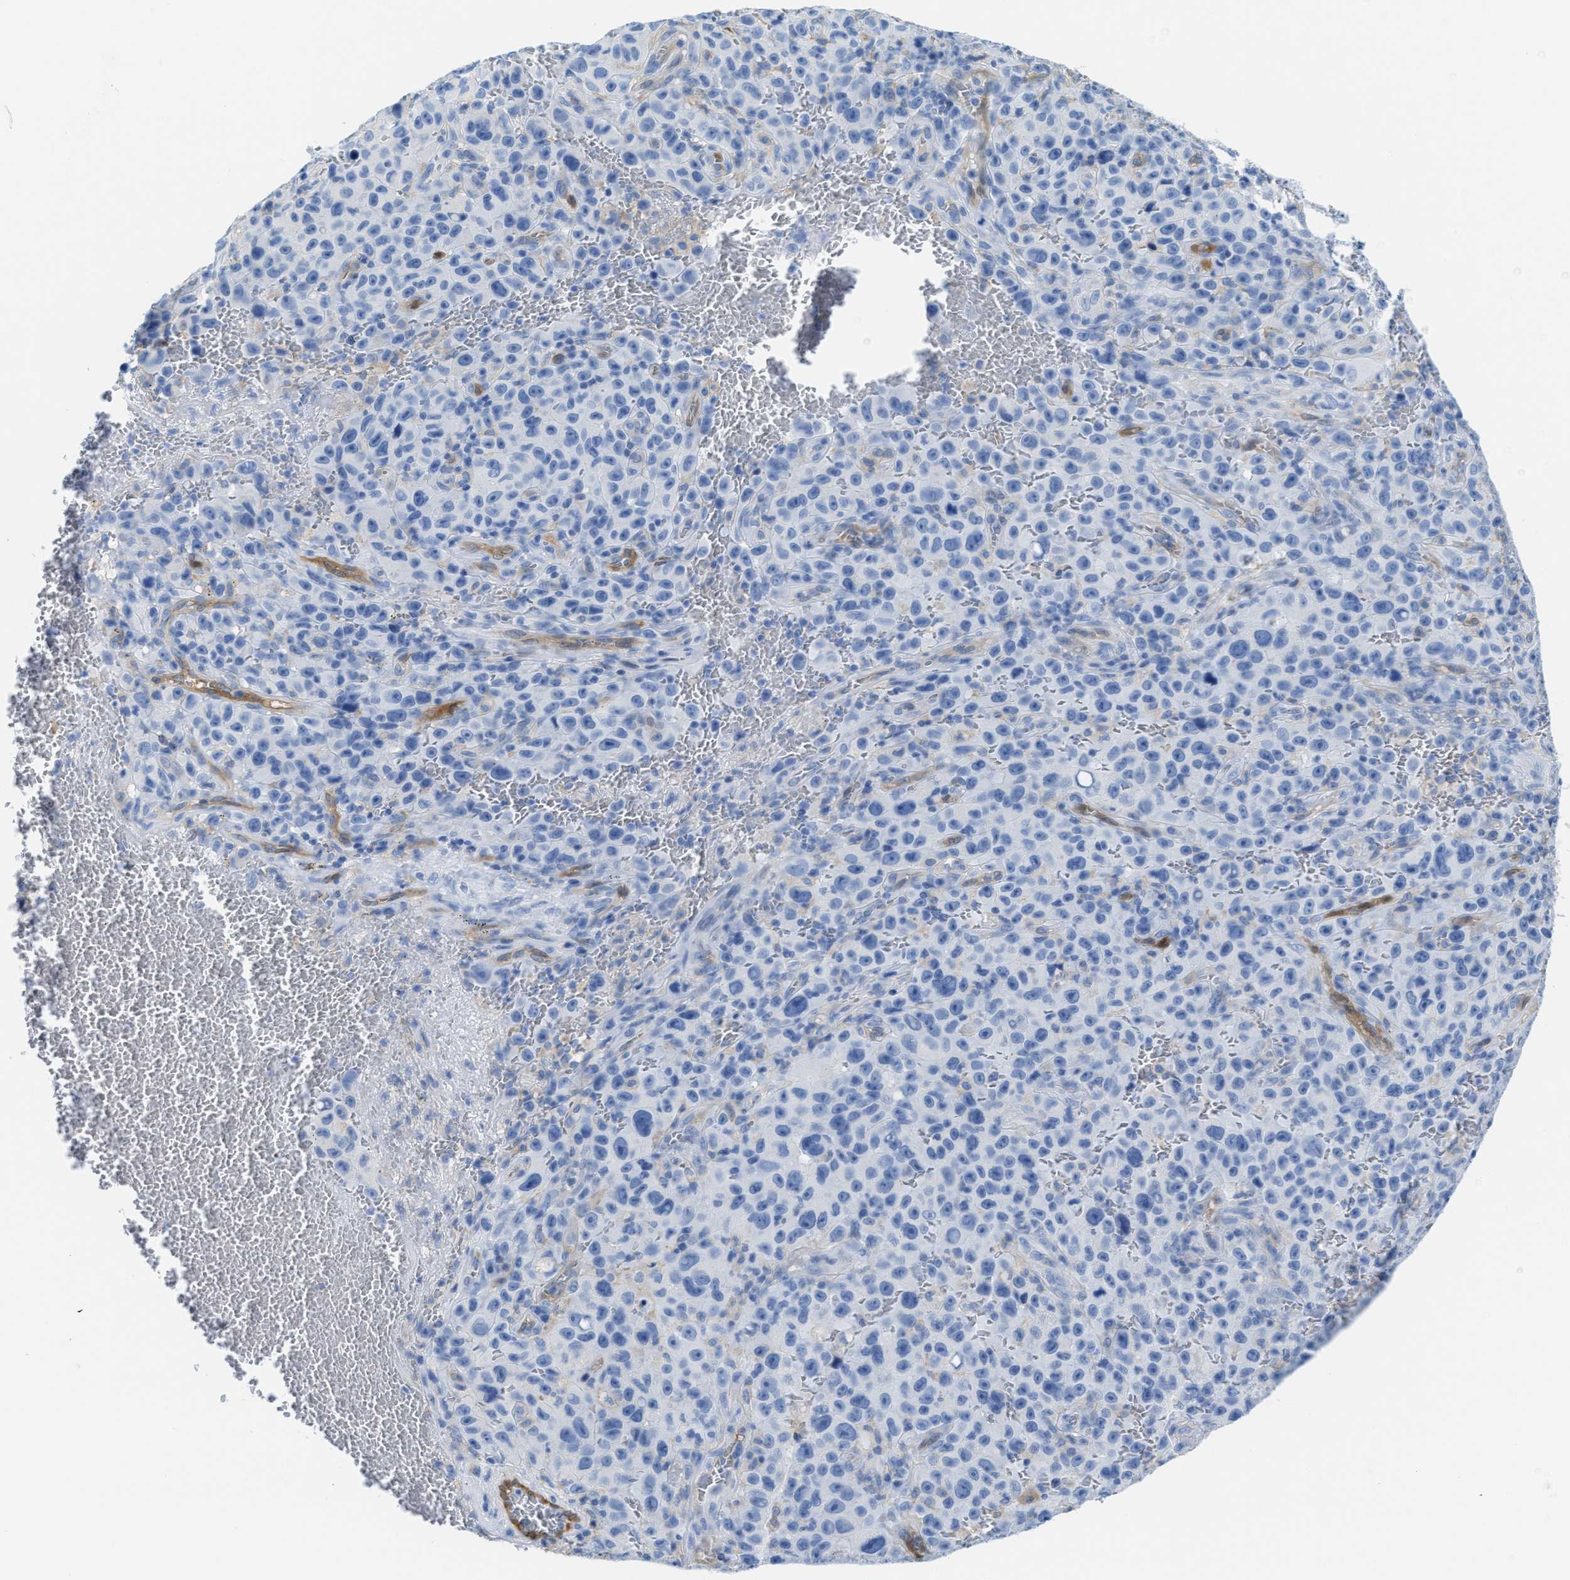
{"staining": {"intensity": "negative", "quantity": "none", "location": "none"}, "tissue": "melanoma", "cell_type": "Tumor cells", "image_type": "cancer", "snomed": [{"axis": "morphology", "description": "Malignant melanoma, NOS"}, {"axis": "topography", "description": "Skin"}], "caption": "Photomicrograph shows no protein positivity in tumor cells of malignant melanoma tissue.", "gene": "ASS1", "patient": {"sex": "female", "age": 82}}